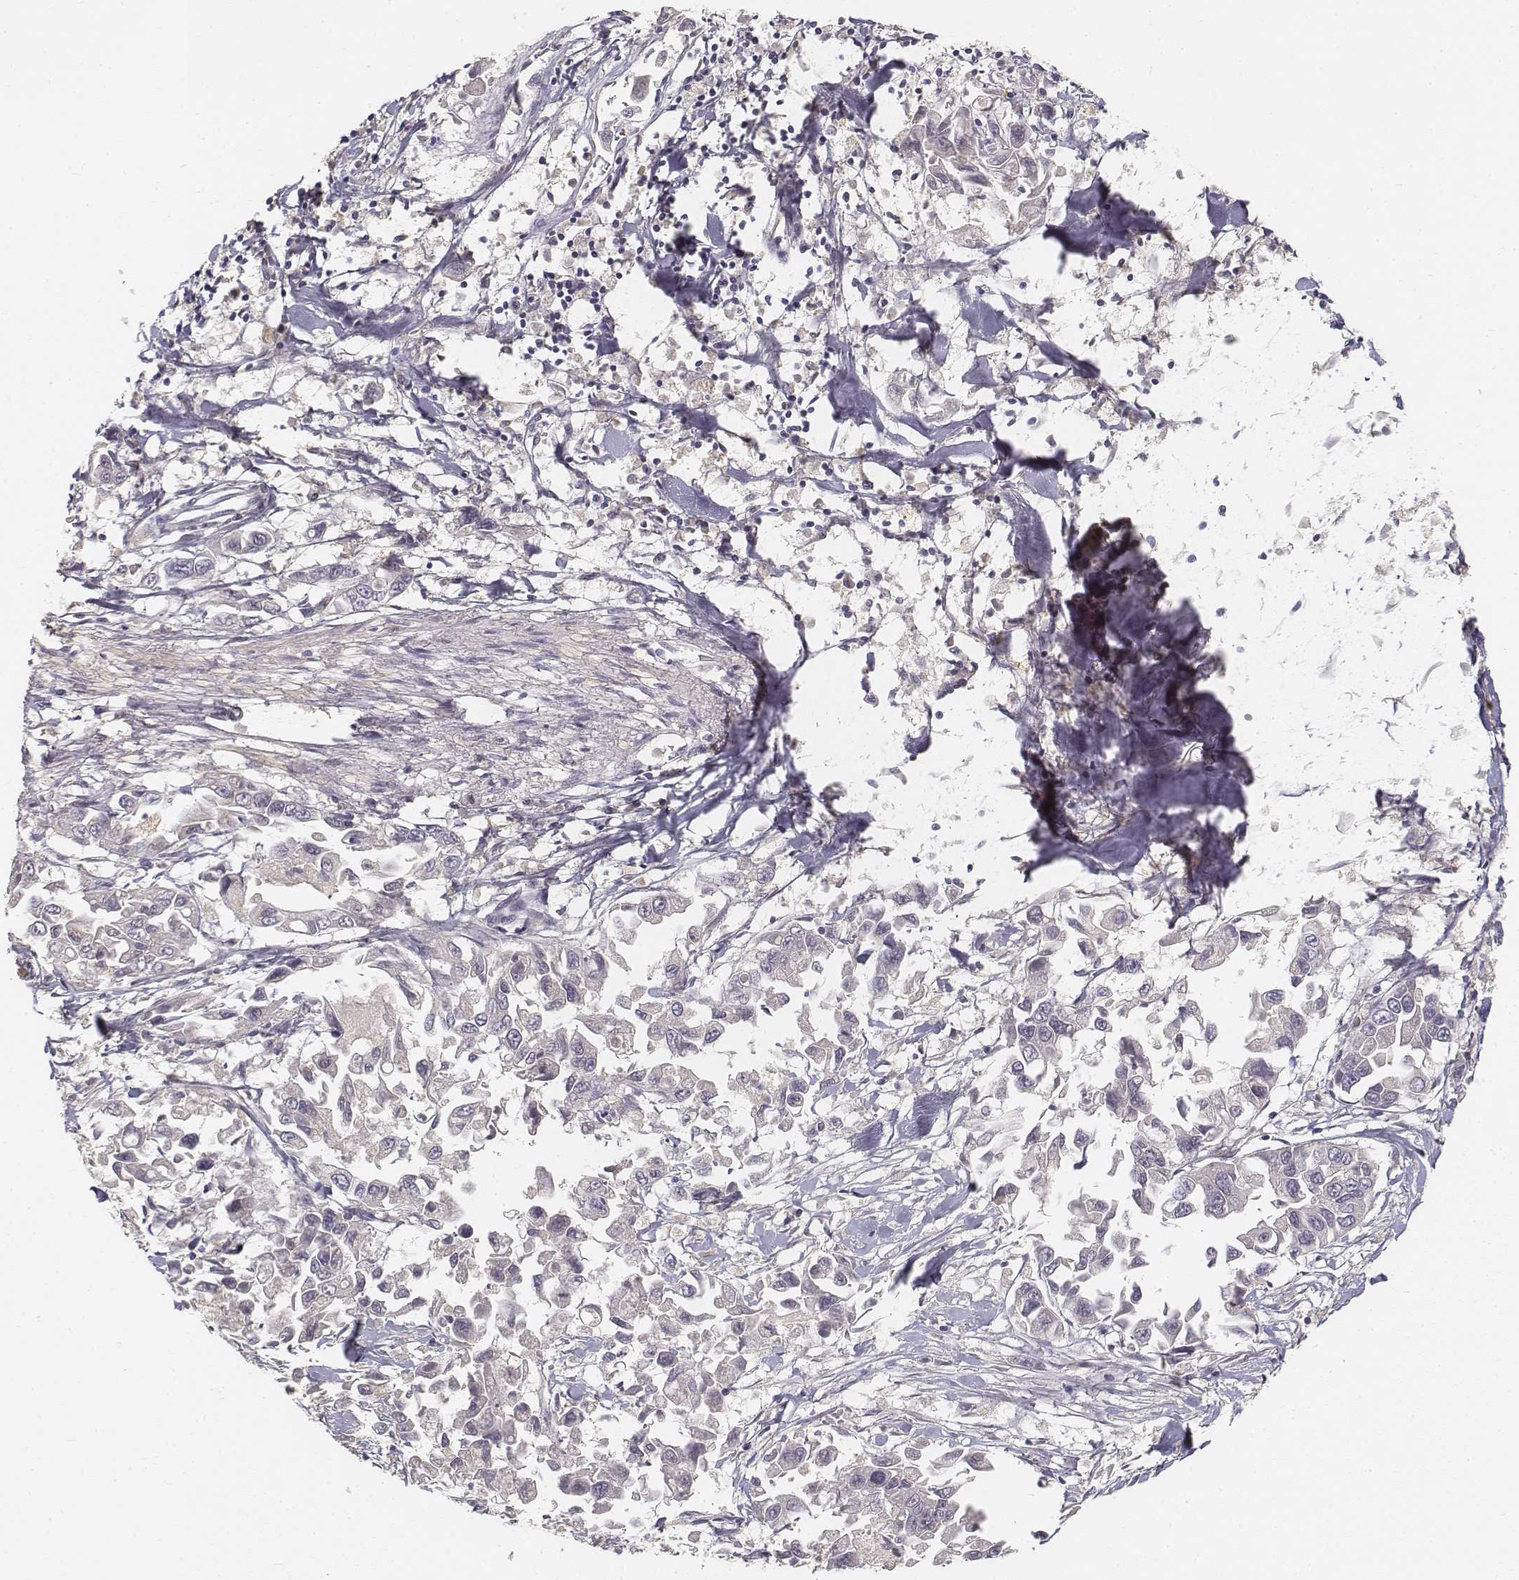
{"staining": {"intensity": "negative", "quantity": "none", "location": "none"}, "tissue": "pancreatic cancer", "cell_type": "Tumor cells", "image_type": "cancer", "snomed": [{"axis": "morphology", "description": "Adenocarcinoma, NOS"}, {"axis": "topography", "description": "Pancreas"}], "caption": "This is an immunohistochemistry micrograph of human pancreatic cancer. There is no staining in tumor cells.", "gene": "FANCD2", "patient": {"sex": "female", "age": 83}}